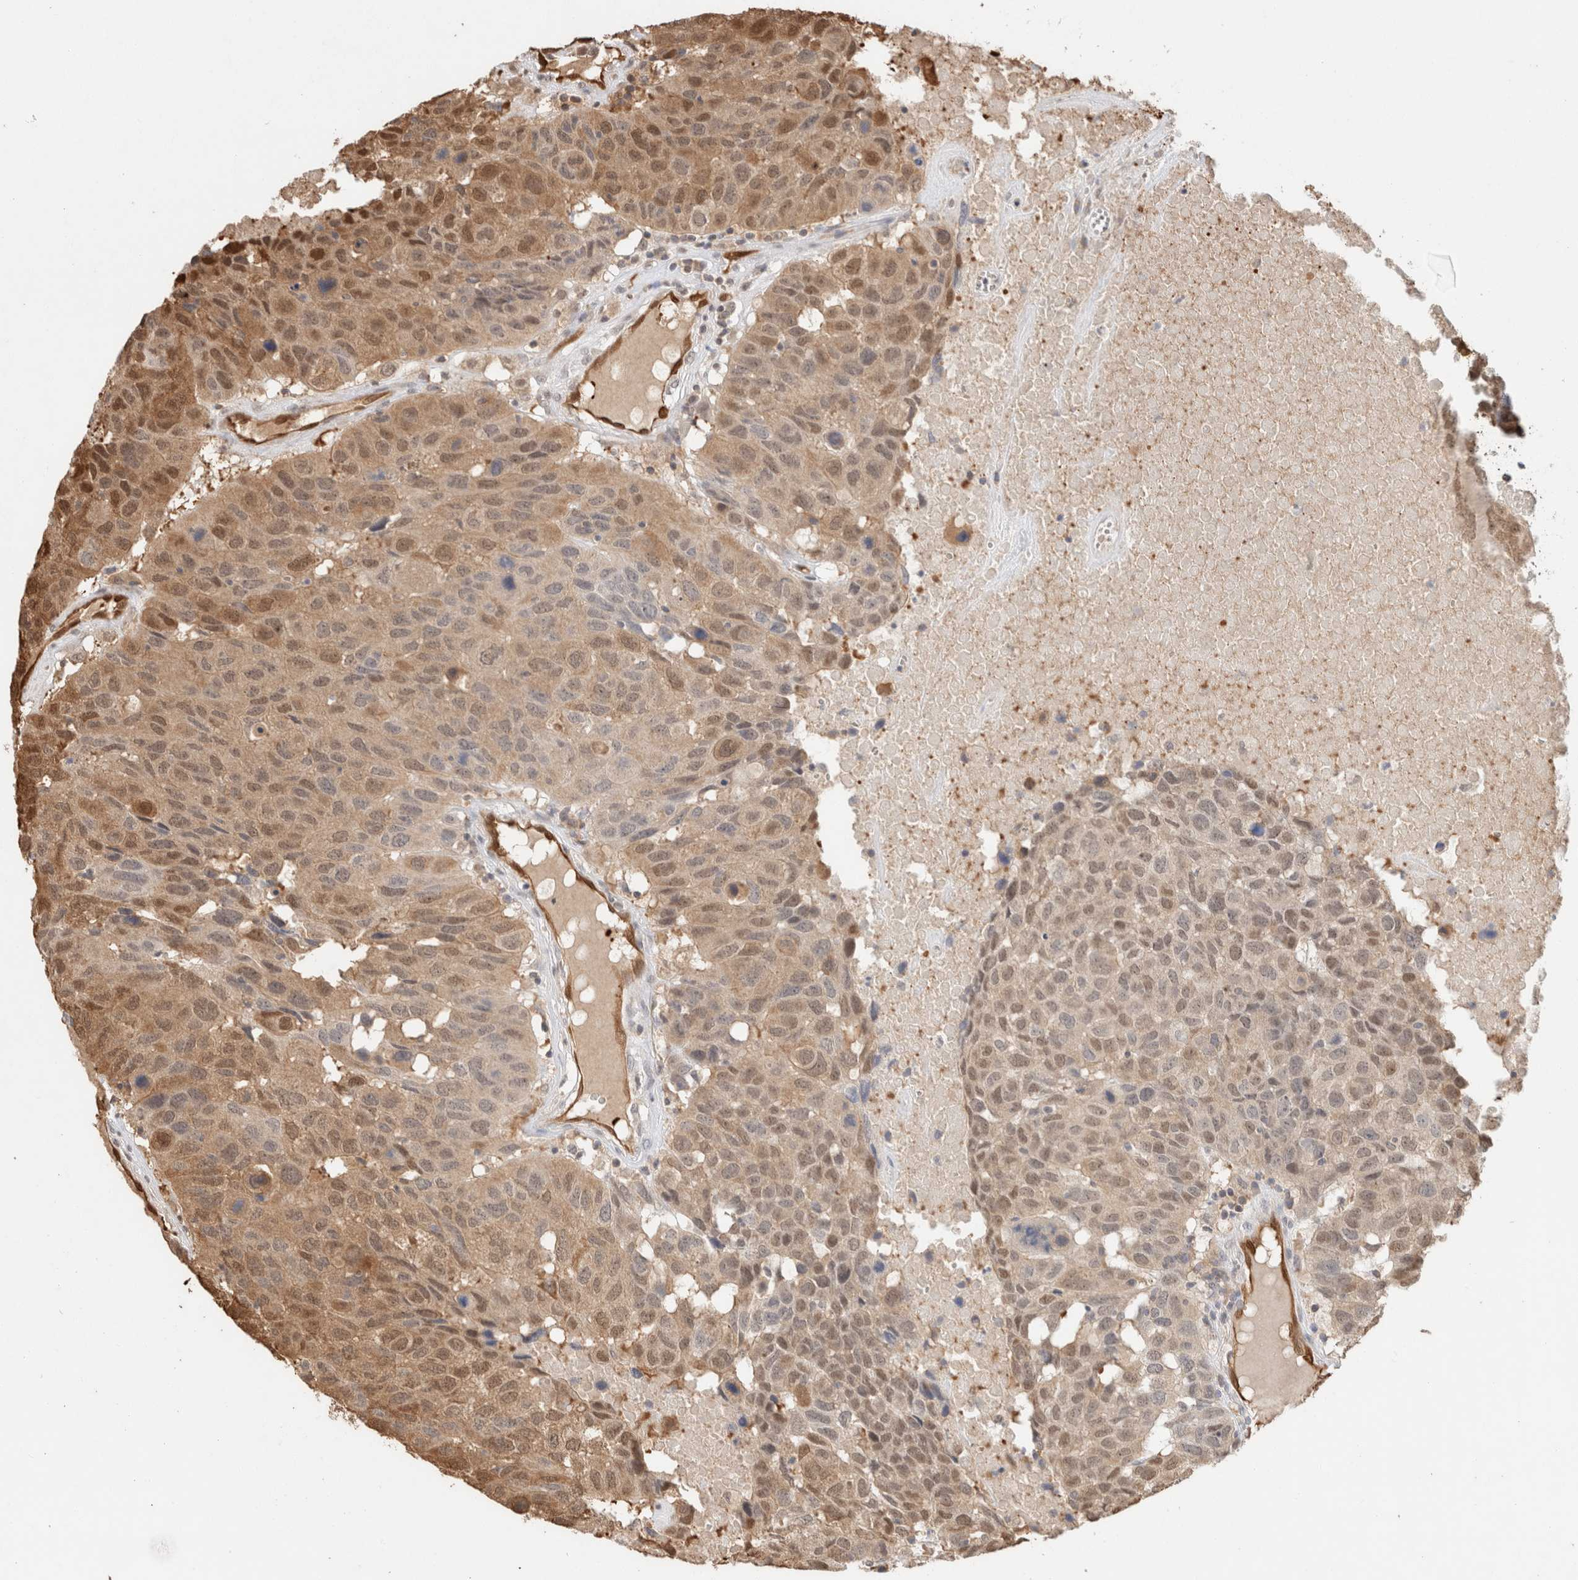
{"staining": {"intensity": "moderate", "quantity": ">75%", "location": "cytoplasmic/membranous,nuclear"}, "tissue": "head and neck cancer", "cell_type": "Tumor cells", "image_type": "cancer", "snomed": [{"axis": "morphology", "description": "Squamous cell carcinoma, NOS"}, {"axis": "topography", "description": "Head-Neck"}], "caption": "A photomicrograph showing moderate cytoplasmic/membranous and nuclear staining in approximately >75% of tumor cells in head and neck cancer (squamous cell carcinoma), as visualized by brown immunohistochemical staining.", "gene": "CA13", "patient": {"sex": "male", "age": 66}}